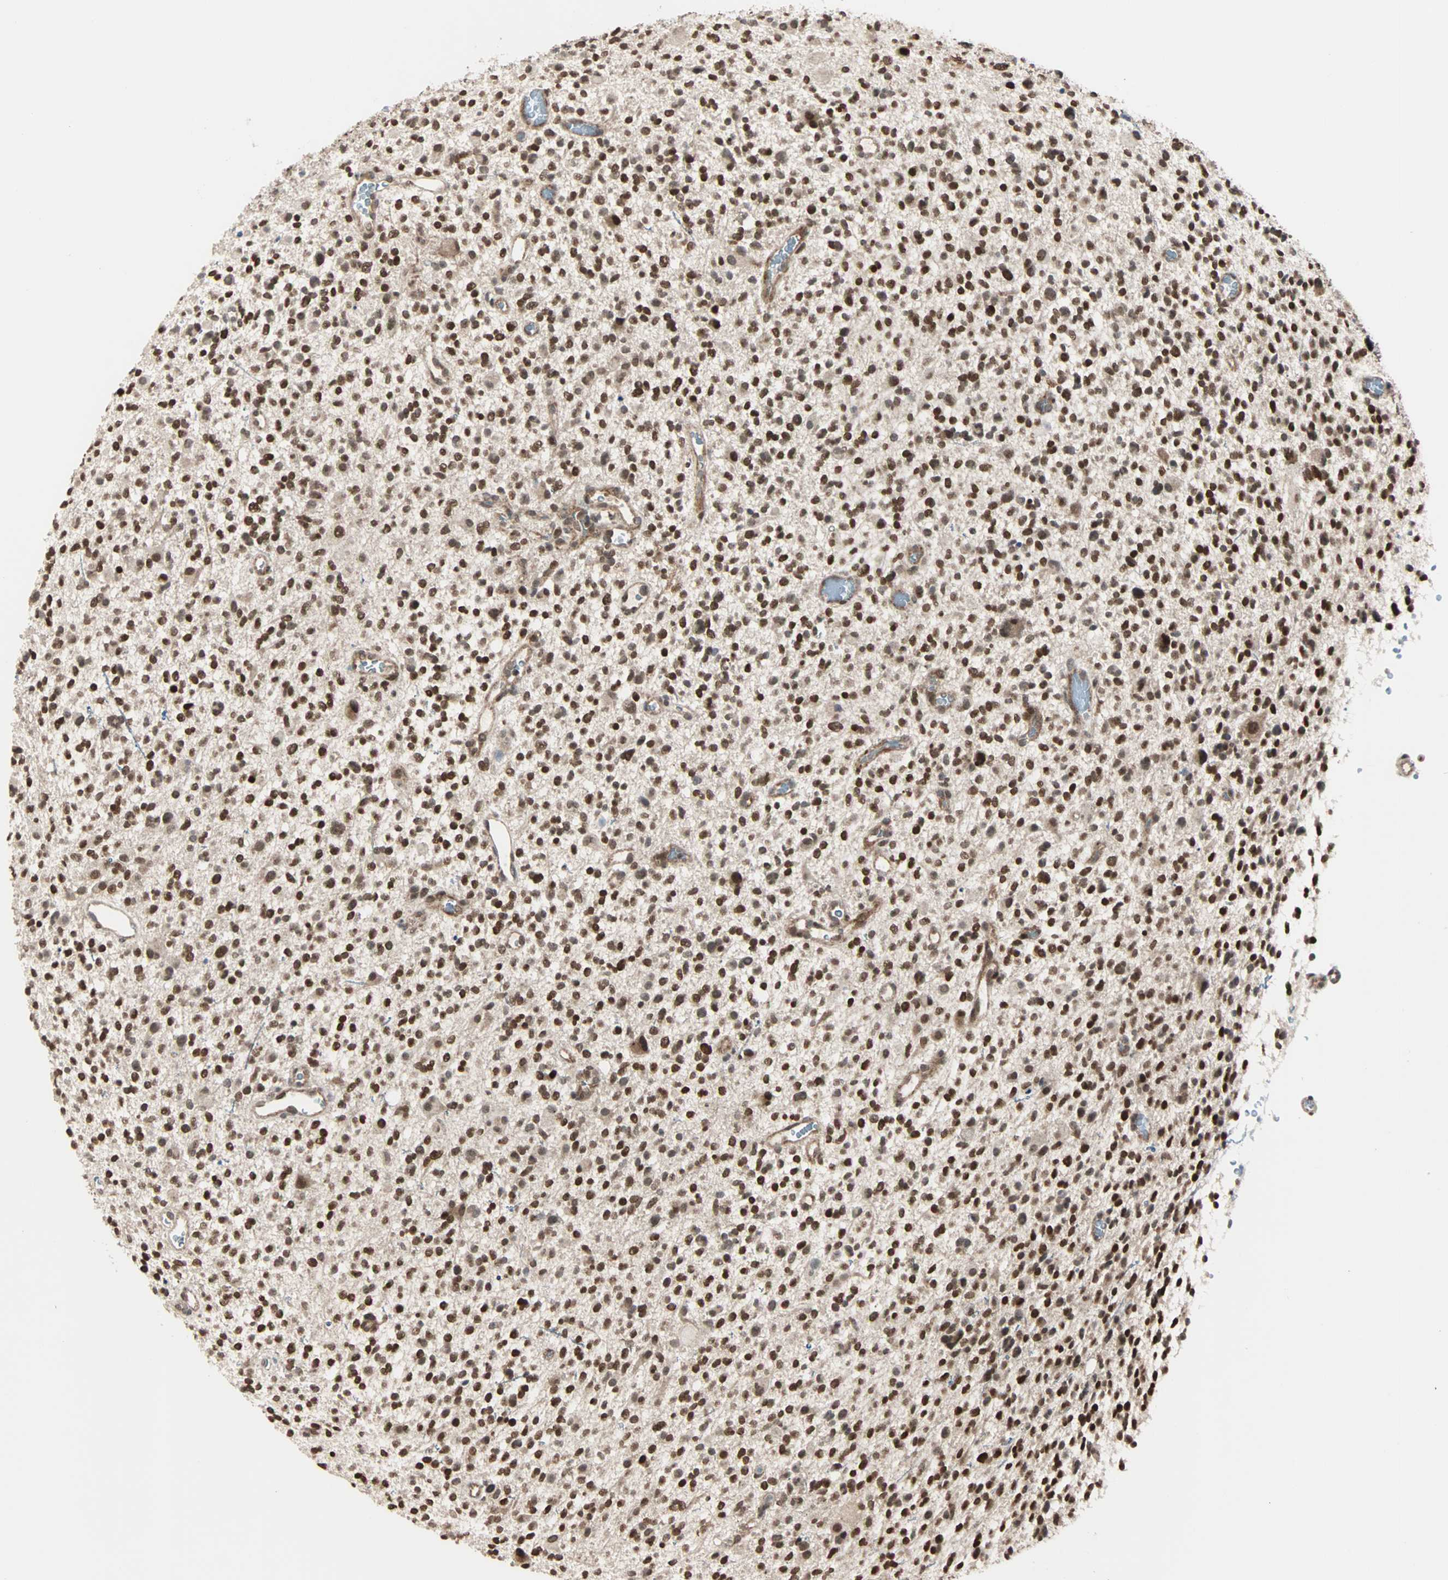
{"staining": {"intensity": "strong", "quantity": ">75%", "location": "nuclear"}, "tissue": "glioma", "cell_type": "Tumor cells", "image_type": "cancer", "snomed": [{"axis": "morphology", "description": "Glioma, malignant, High grade"}, {"axis": "topography", "description": "Brain"}], "caption": "Glioma tissue demonstrates strong nuclear expression in about >75% of tumor cells", "gene": "CBX4", "patient": {"sex": "male", "age": 48}}